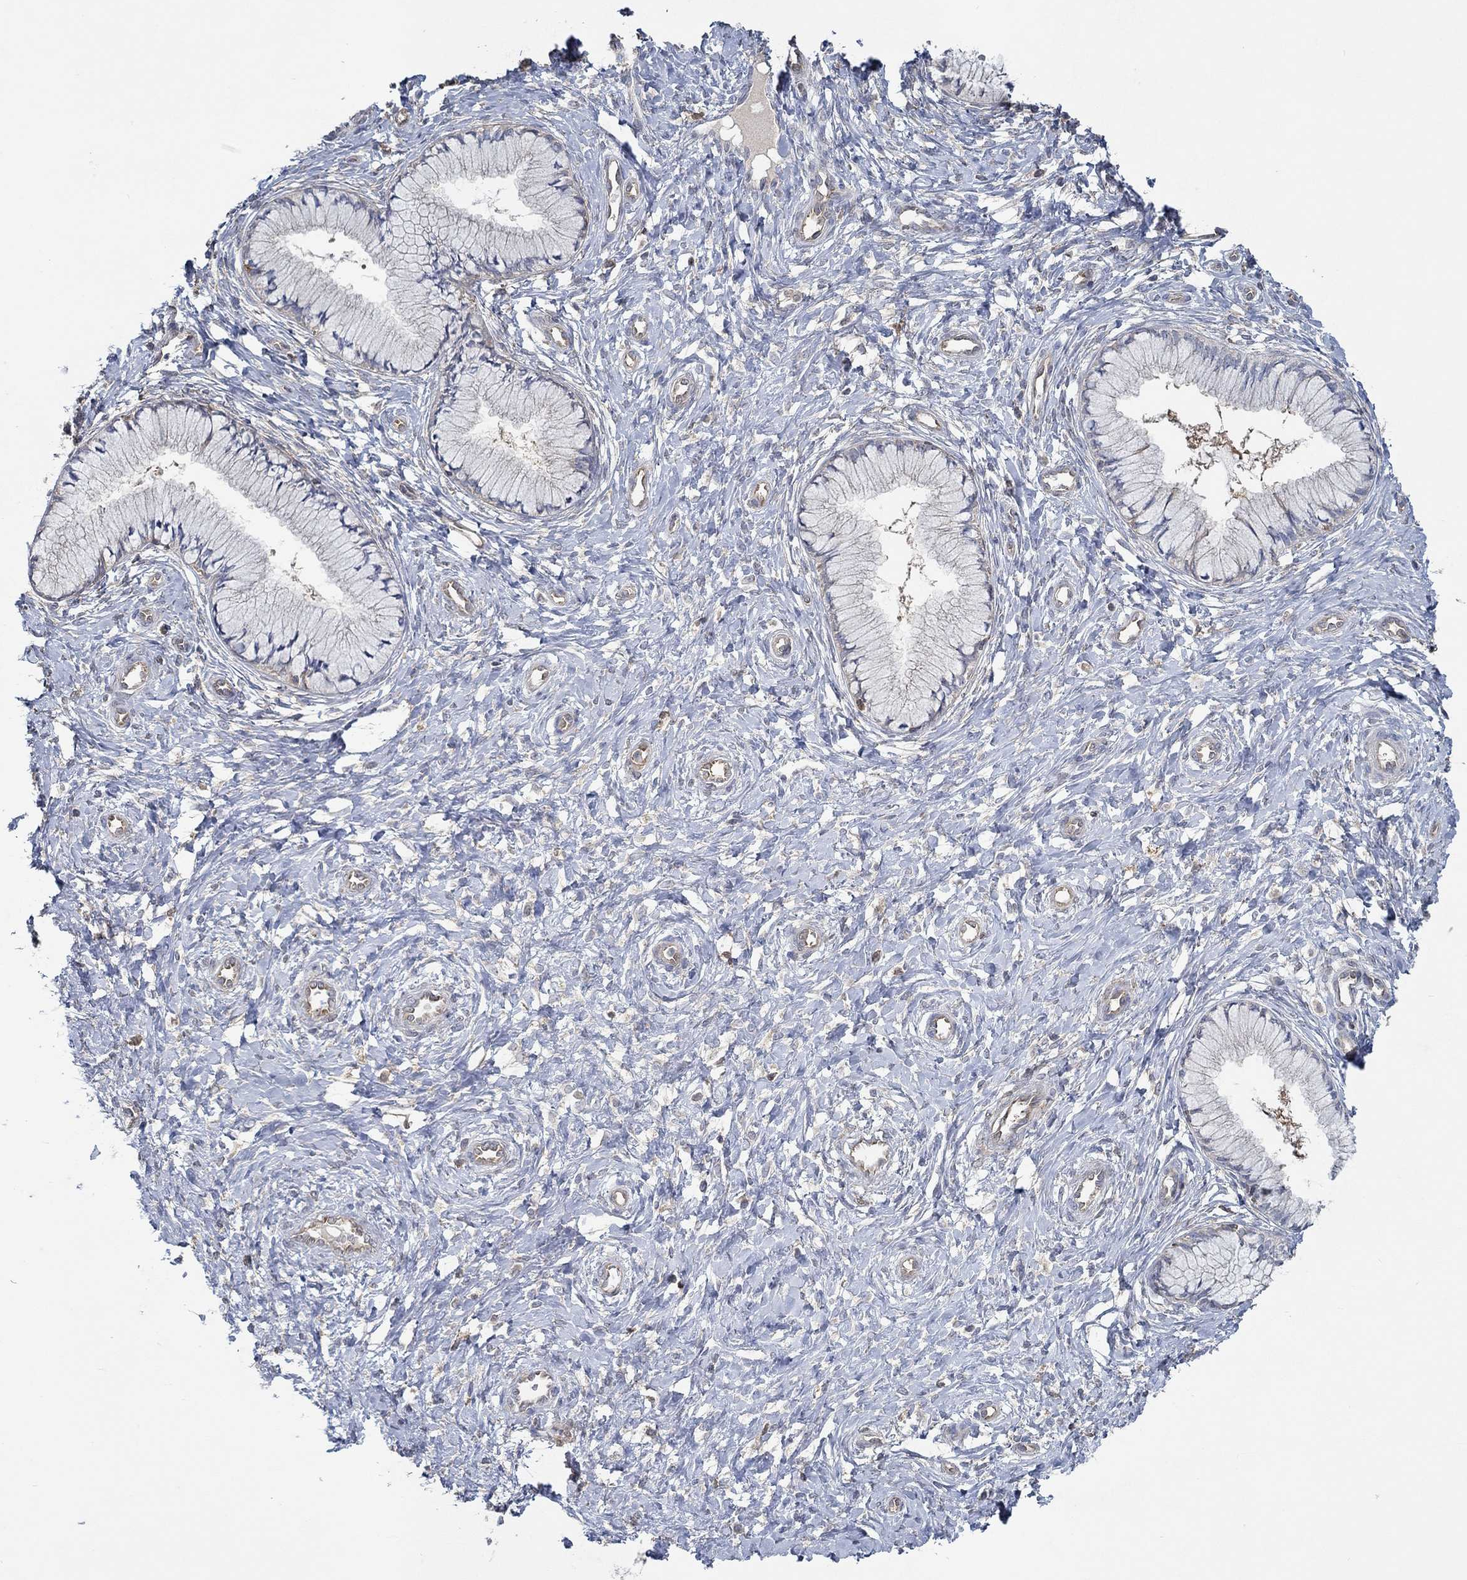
{"staining": {"intensity": "negative", "quantity": "none", "location": "none"}, "tissue": "cervix", "cell_type": "Glandular cells", "image_type": "normal", "snomed": [{"axis": "morphology", "description": "Normal tissue, NOS"}, {"axis": "topography", "description": "Cervix"}], "caption": "This is a photomicrograph of immunohistochemistry (IHC) staining of normal cervix, which shows no expression in glandular cells.", "gene": "MTHFR", "patient": {"sex": "female", "age": 37}}